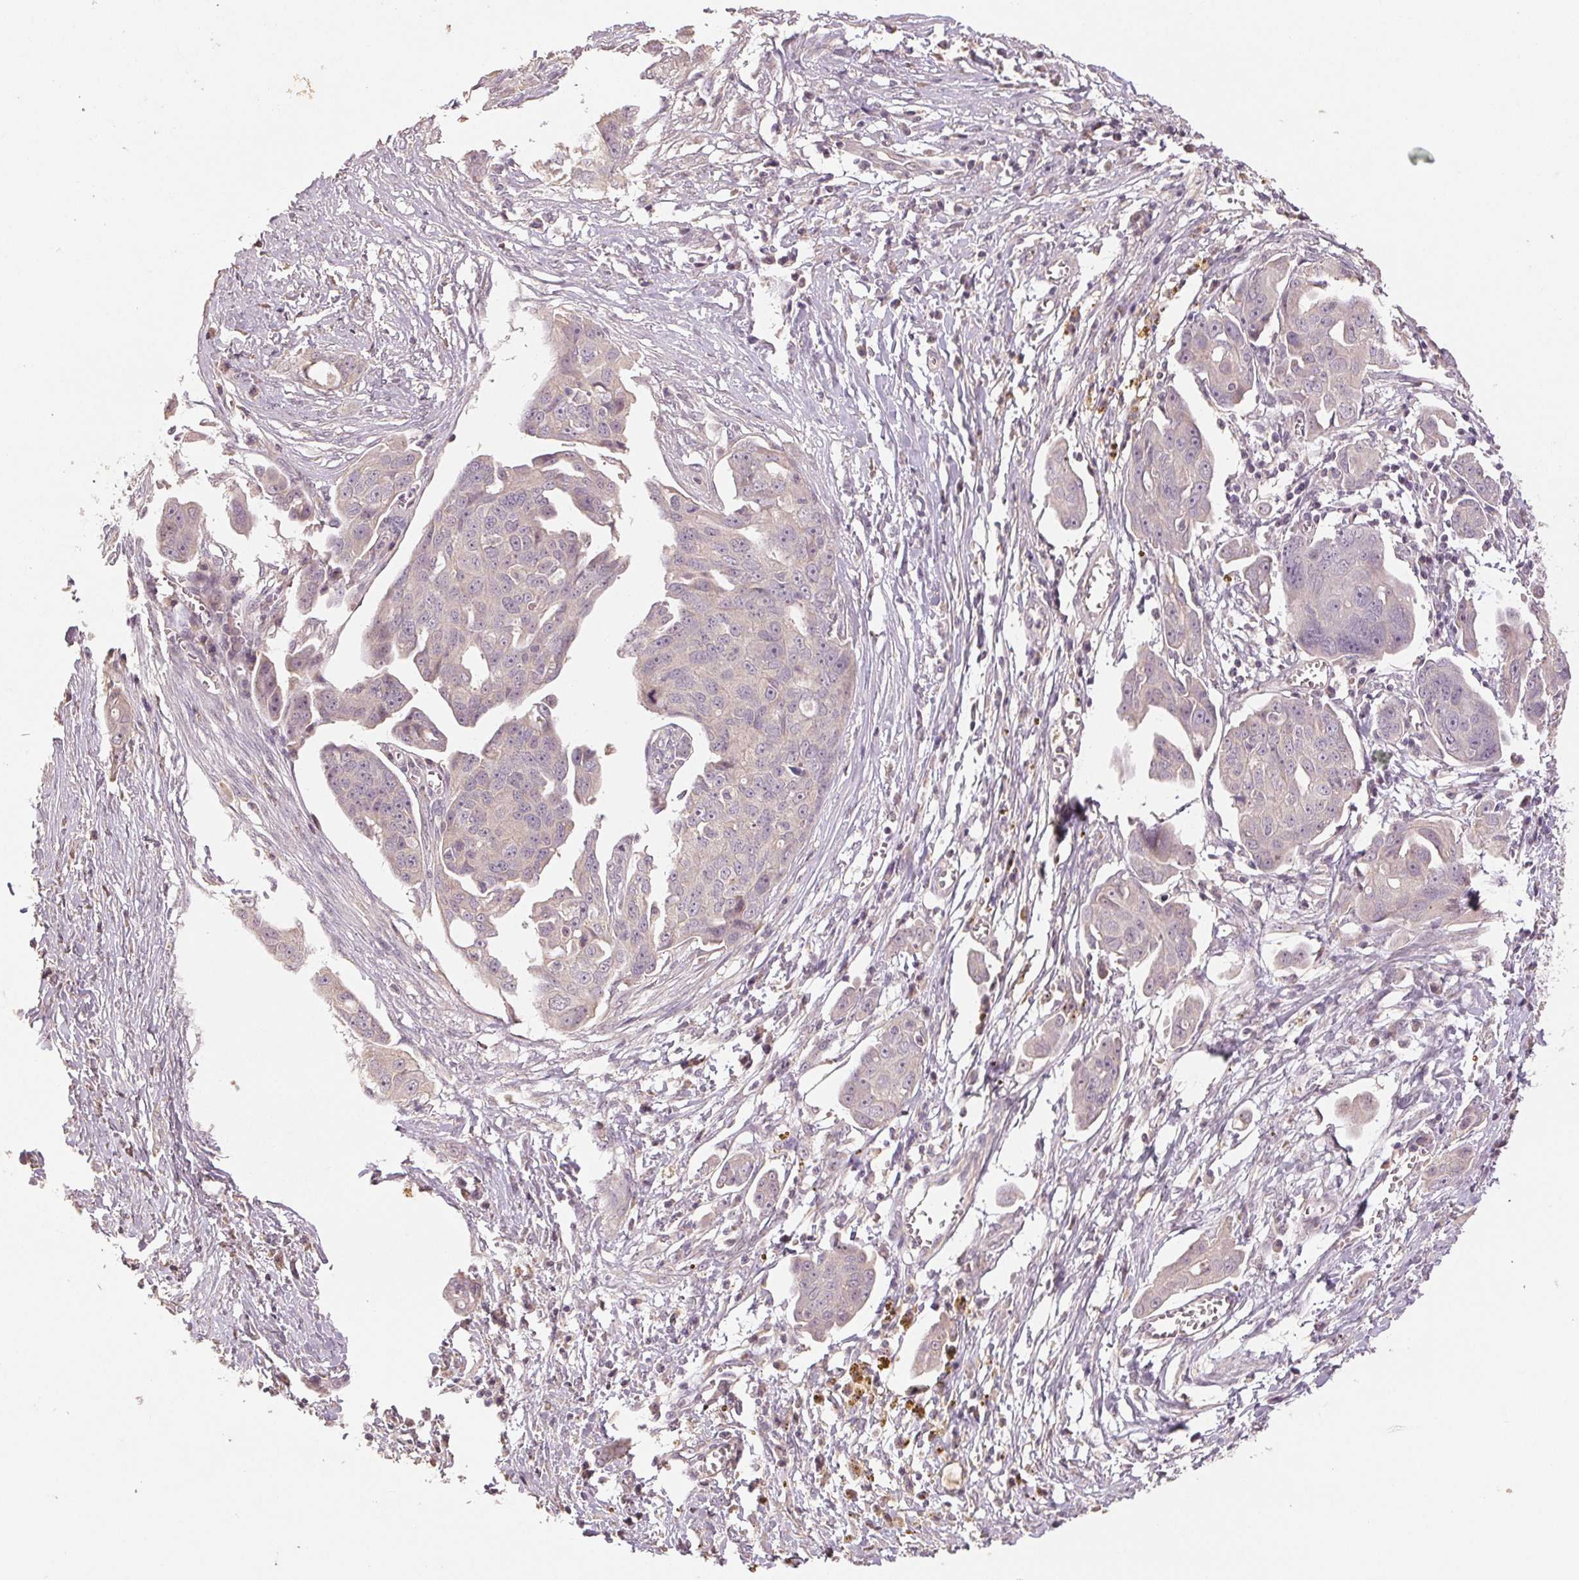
{"staining": {"intensity": "negative", "quantity": "none", "location": "none"}, "tissue": "ovarian cancer", "cell_type": "Tumor cells", "image_type": "cancer", "snomed": [{"axis": "morphology", "description": "Carcinoma, endometroid"}, {"axis": "topography", "description": "Ovary"}], "caption": "A high-resolution histopathology image shows IHC staining of ovarian endometroid carcinoma, which displays no significant positivity in tumor cells.", "gene": "COX14", "patient": {"sex": "female", "age": 70}}